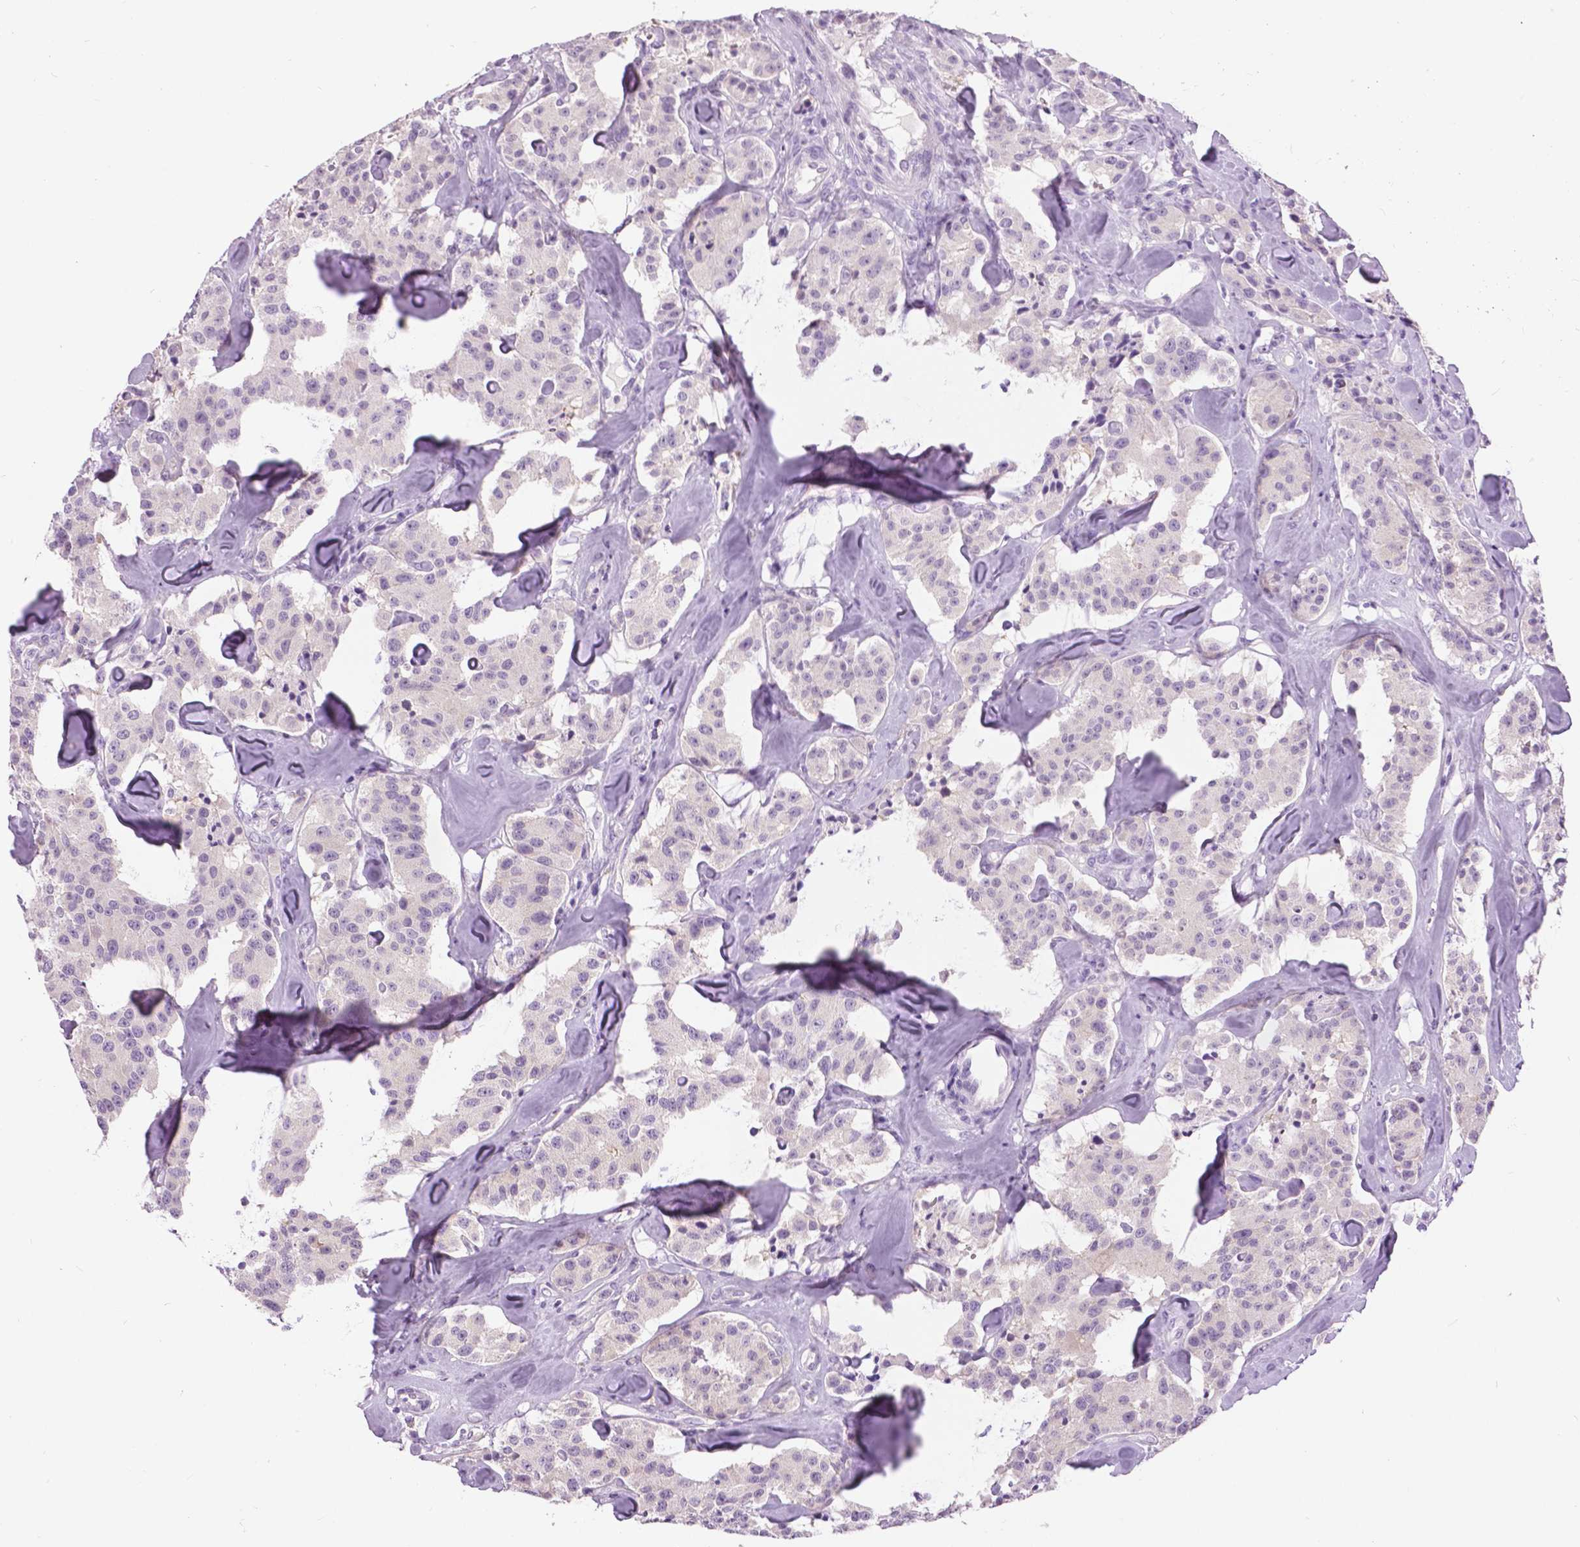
{"staining": {"intensity": "negative", "quantity": "none", "location": "none"}, "tissue": "carcinoid", "cell_type": "Tumor cells", "image_type": "cancer", "snomed": [{"axis": "morphology", "description": "Carcinoid, malignant, NOS"}, {"axis": "topography", "description": "Pancreas"}], "caption": "This is an immunohistochemistry (IHC) micrograph of malignant carcinoid. There is no expression in tumor cells.", "gene": "TP53TG5", "patient": {"sex": "male", "age": 41}}